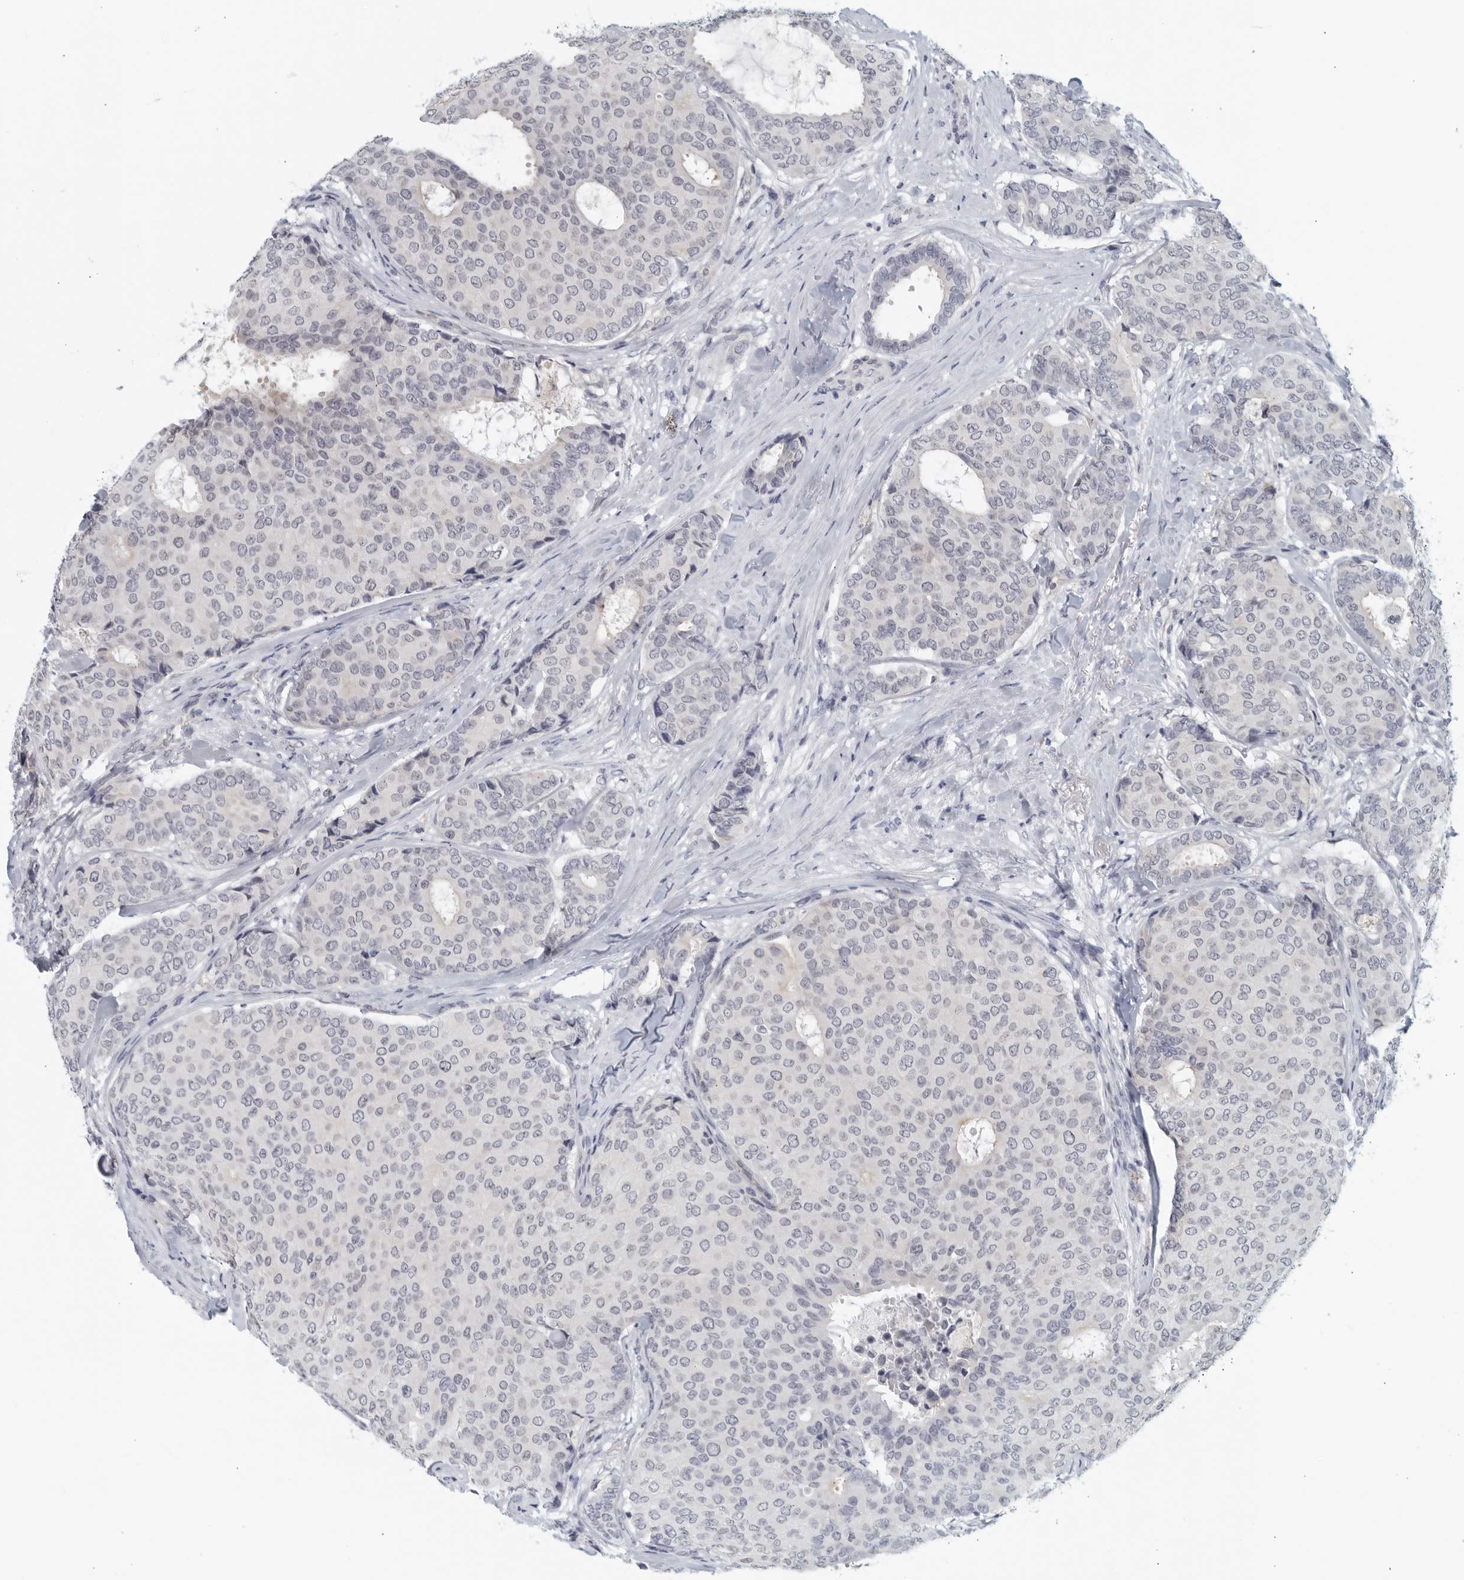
{"staining": {"intensity": "negative", "quantity": "none", "location": "none"}, "tissue": "breast cancer", "cell_type": "Tumor cells", "image_type": "cancer", "snomed": [{"axis": "morphology", "description": "Duct carcinoma"}, {"axis": "topography", "description": "Breast"}], "caption": "Immunohistochemistry photomicrograph of neoplastic tissue: intraductal carcinoma (breast) stained with DAB demonstrates no significant protein staining in tumor cells.", "gene": "MATN1", "patient": {"sex": "female", "age": 75}}